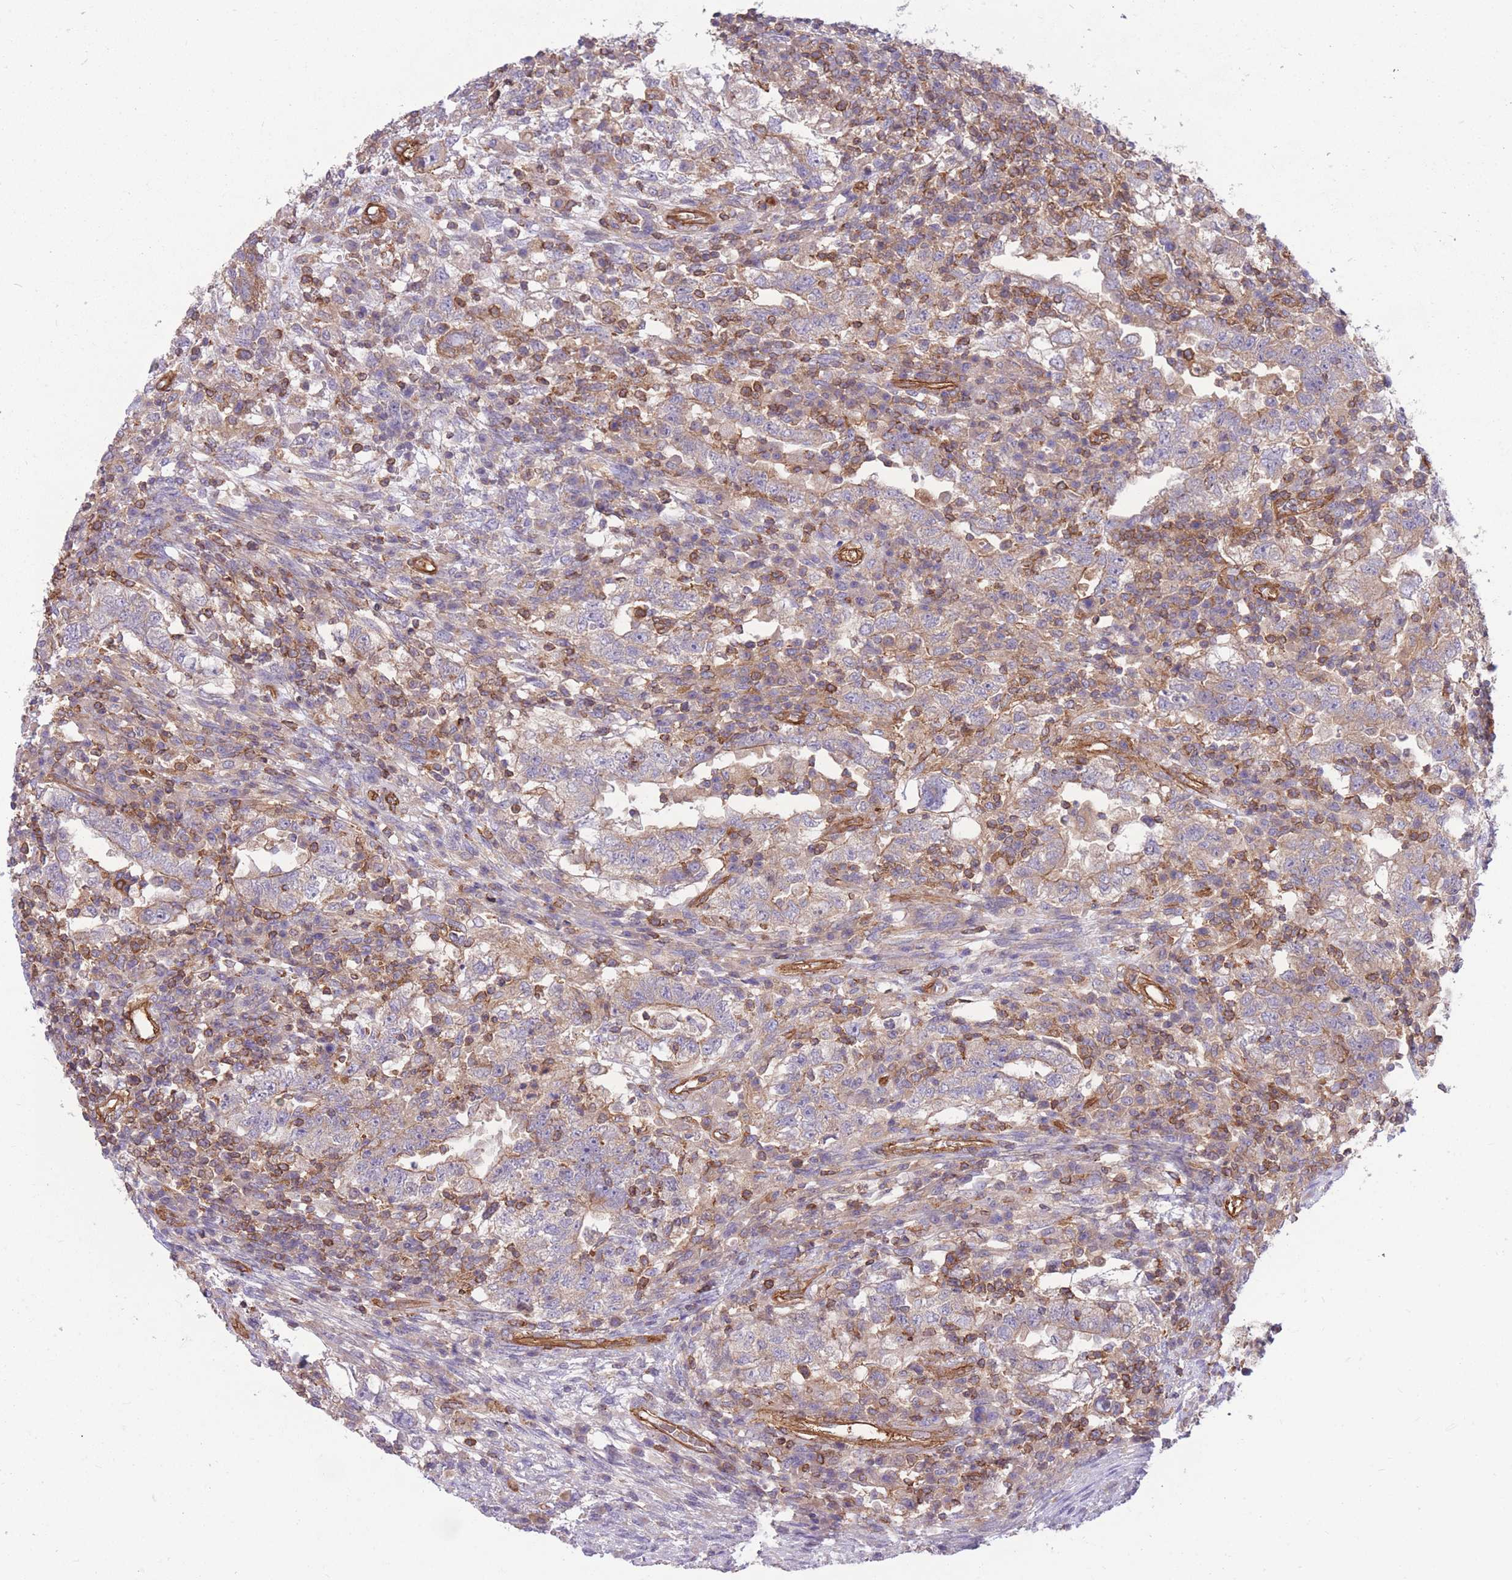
{"staining": {"intensity": "weak", "quantity": "25%-75%", "location": "cytoplasmic/membranous"}, "tissue": "testis cancer", "cell_type": "Tumor cells", "image_type": "cancer", "snomed": [{"axis": "morphology", "description": "Carcinoma, Embryonal, NOS"}, {"axis": "topography", "description": "Testis"}], "caption": "Immunohistochemistry histopathology image of testis cancer (embryonal carcinoma) stained for a protein (brown), which shows low levels of weak cytoplasmic/membranous positivity in about 25%-75% of tumor cells.", "gene": "GGA1", "patient": {"sex": "male", "age": 26}}